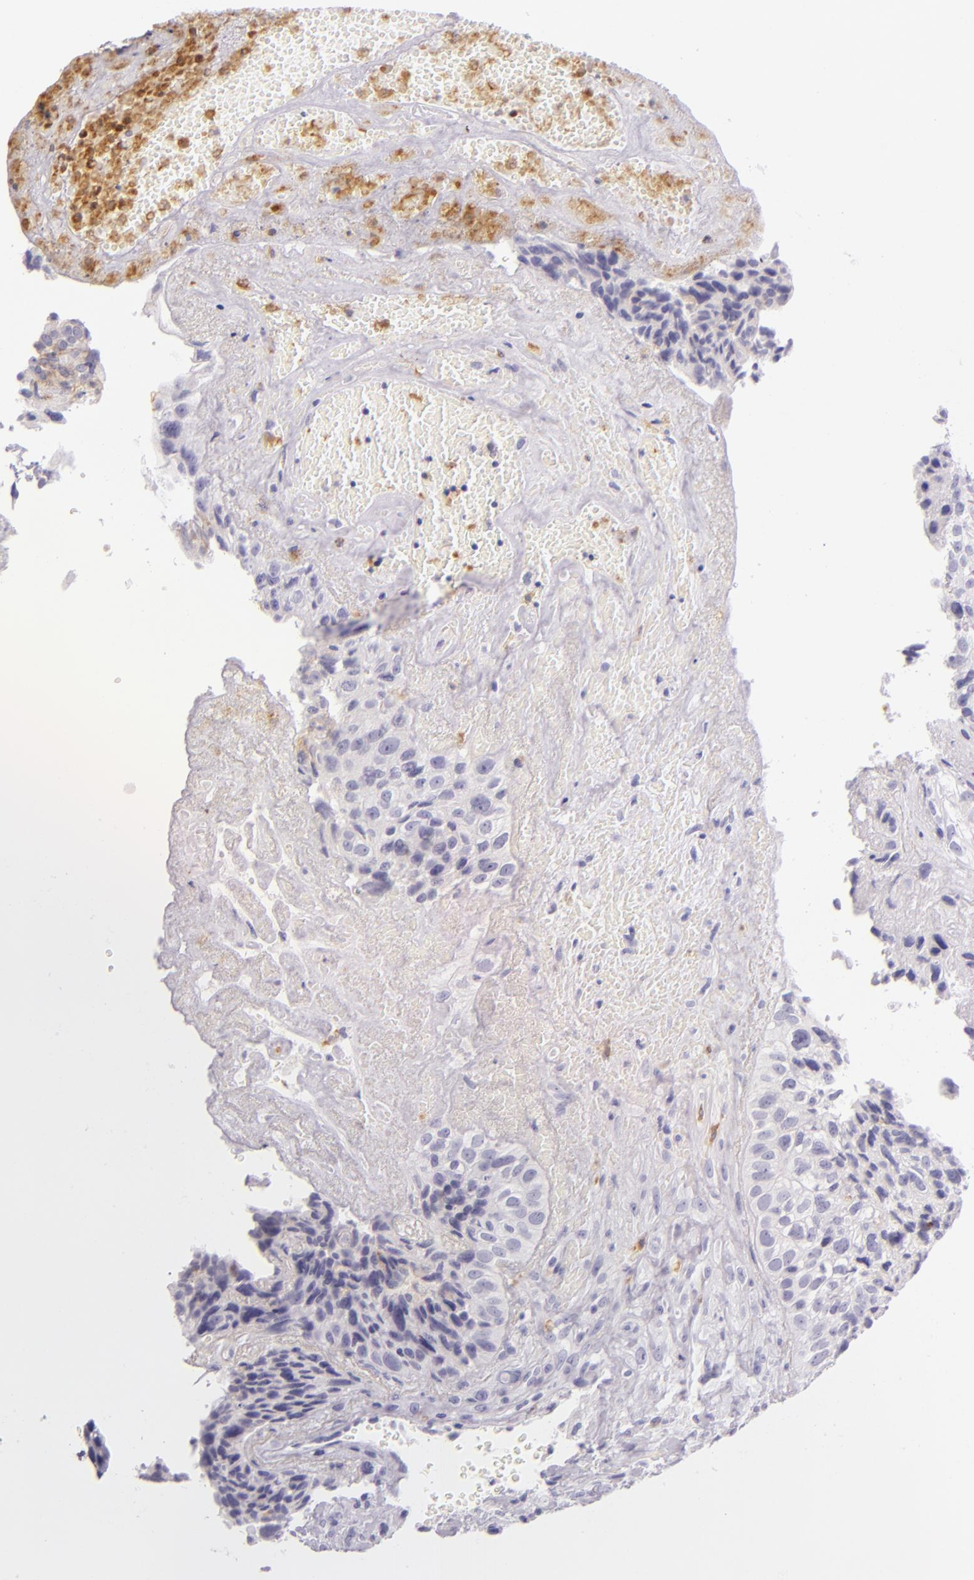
{"staining": {"intensity": "negative", "quantity": "none", "location": "none"}, "tissue": "breast cancer", "cell_type": "Tumor cells", "image_type": "cancer", "snomed": [{"axis": "morphology", "description": "Neoplasm, malignant, NOS"}, {"axis": "topography", "description": "Breast"}], "caption": "Breast cancer was stained to show a protein in brown. There is no significant staining in tumor cells. (DAB (3,3'-diaminobenzidine) IHC, high magnification).", "gene": "CEACAM1", "patient": {"sex": "female", "age": 50}}